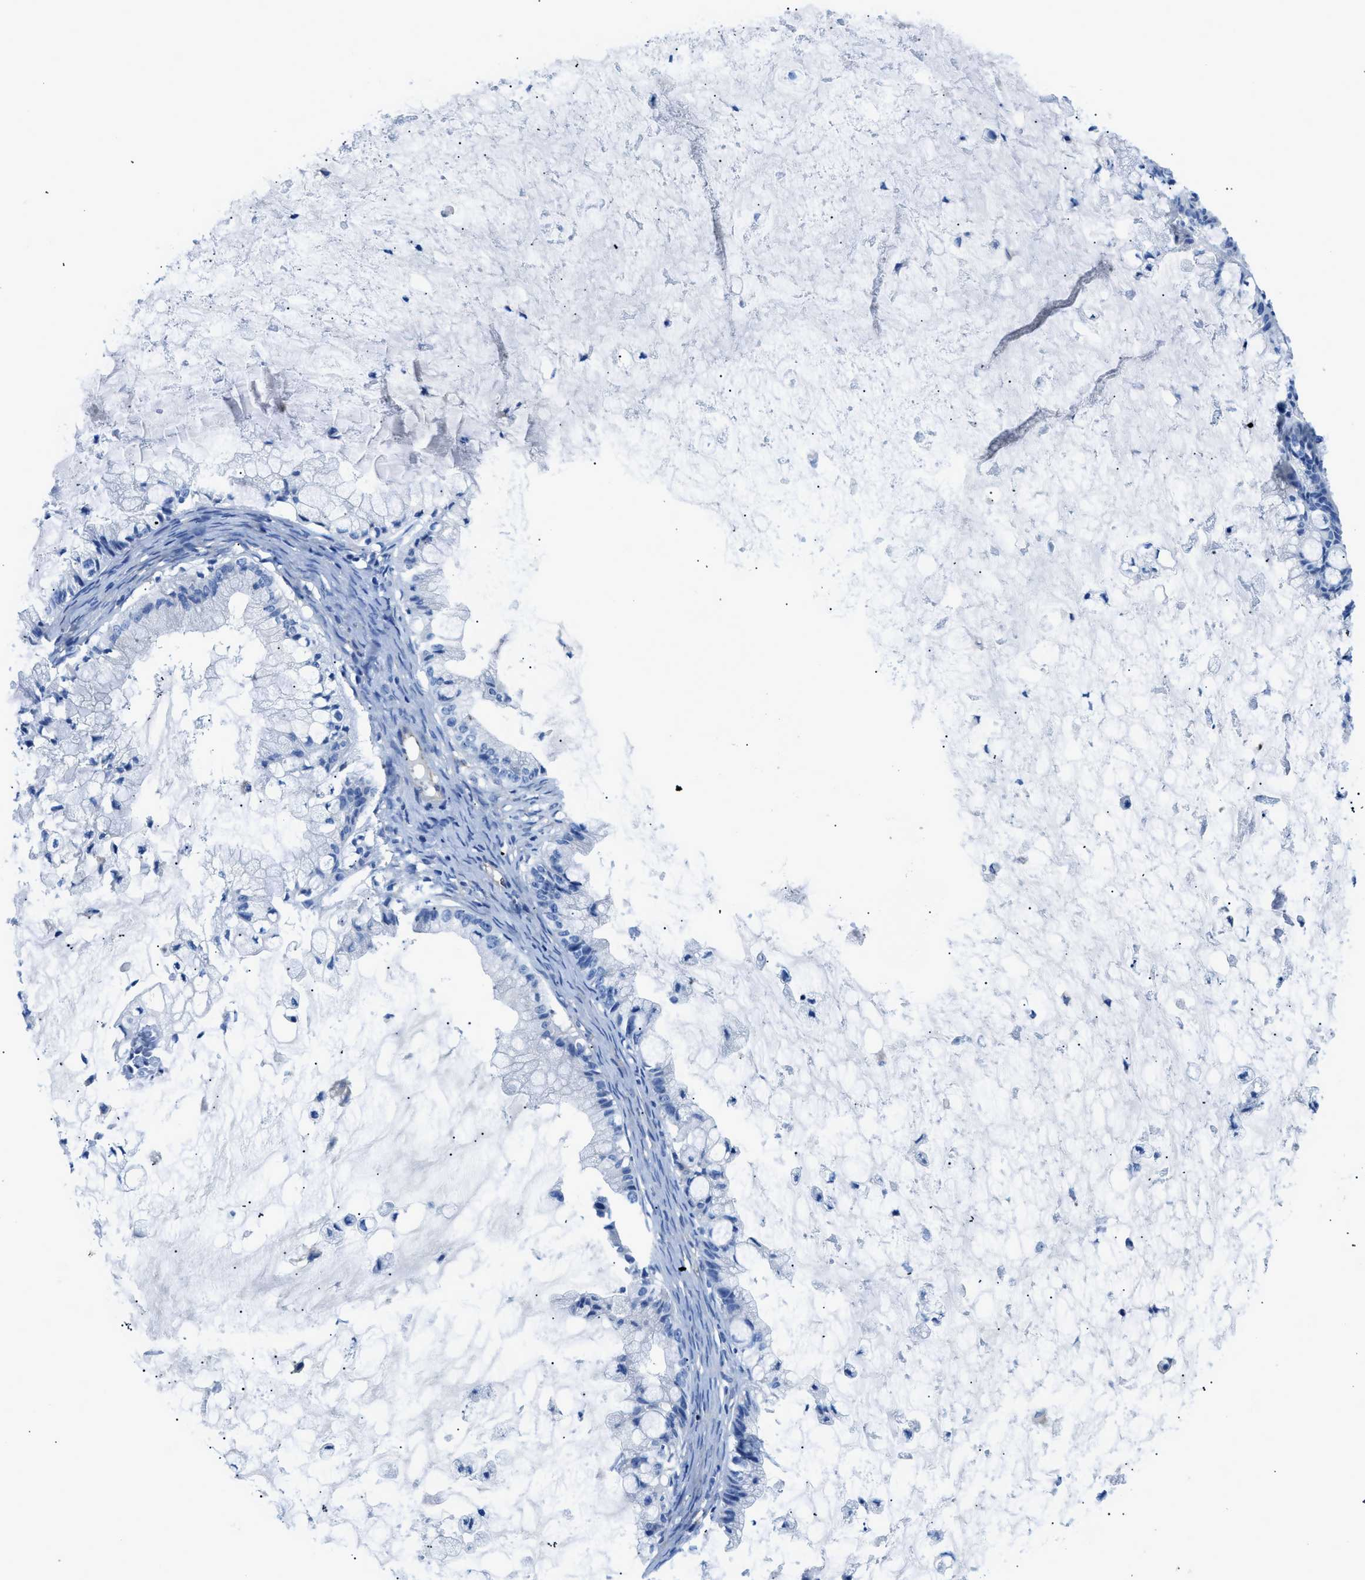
{"staining": {"intensity": "negative", "quantity": "none", "location": "none"}, "tissue": "ovarian cancer", "cell_type": "Tumor cells", "image_type": "cancer", "snomed": [{"axis": "morphology", "description": "Cystadenocarcinoma, mucinous, NOS"}, {"axis": "topography", "description": "Ovary"}], "caption": "This is an IHC photomicrograph of mucinous cystadenocarcinoma (ovarian). There is no positivity in tumor cells.", "gene": "ITPR1", "patient": {"sex": "female", "age": 57}}